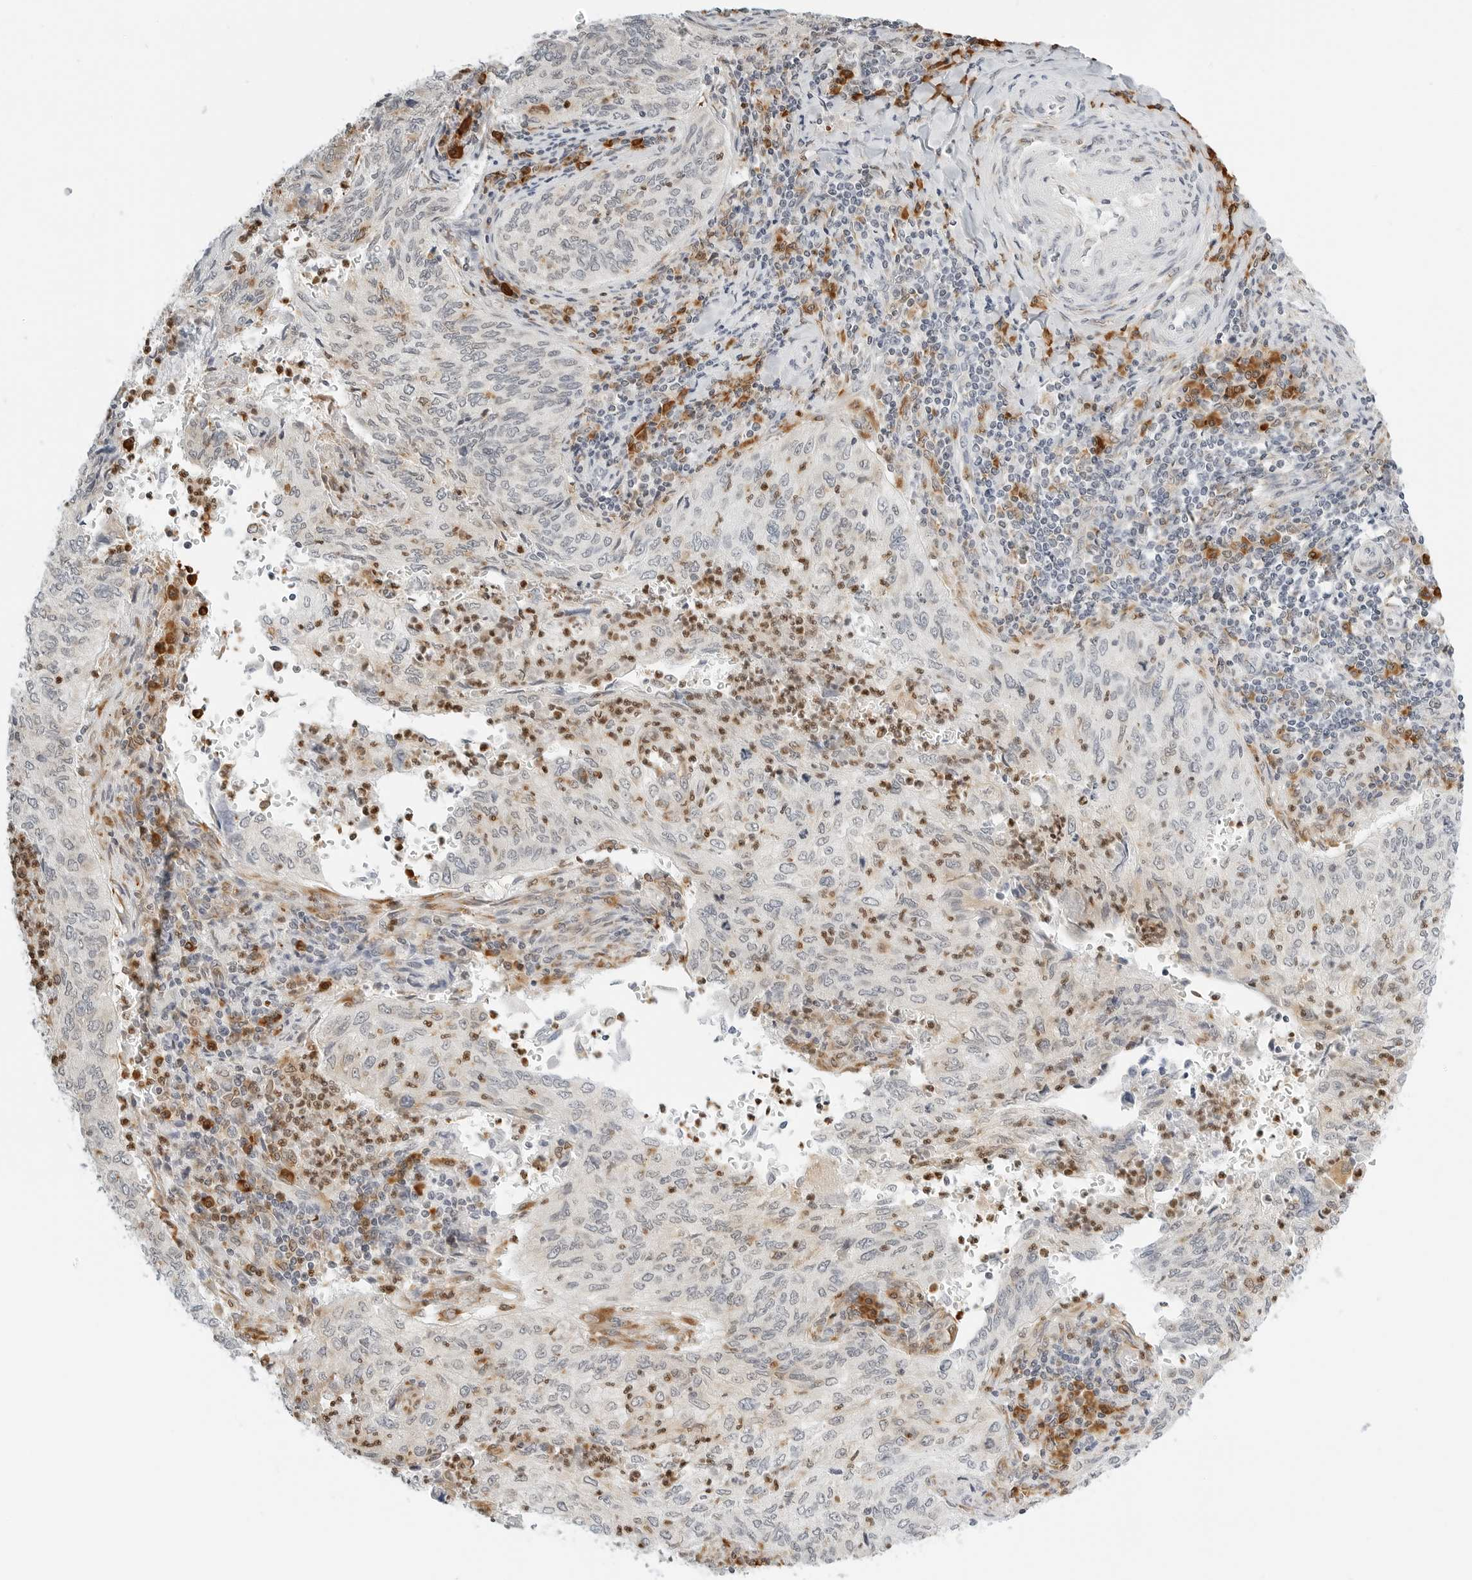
{"staining": {"intensity": "negative", "quantity": "none", "location": "none"}, "tissue": "cervical cancer", "cell_type": "Tumor cells", "image_type": "cancer", "snomed": [{"axis": "morphology", "description": "Squamous cell carcinoma, NOS"}, {"axis": "topography", "description": "Cervix"}], "caption": "Tumor cells show no significant staining in cervical cancer (squamous cell carcinoma).", "gene": "THEM4", "patient": {"sex": "female", "age": 30}}